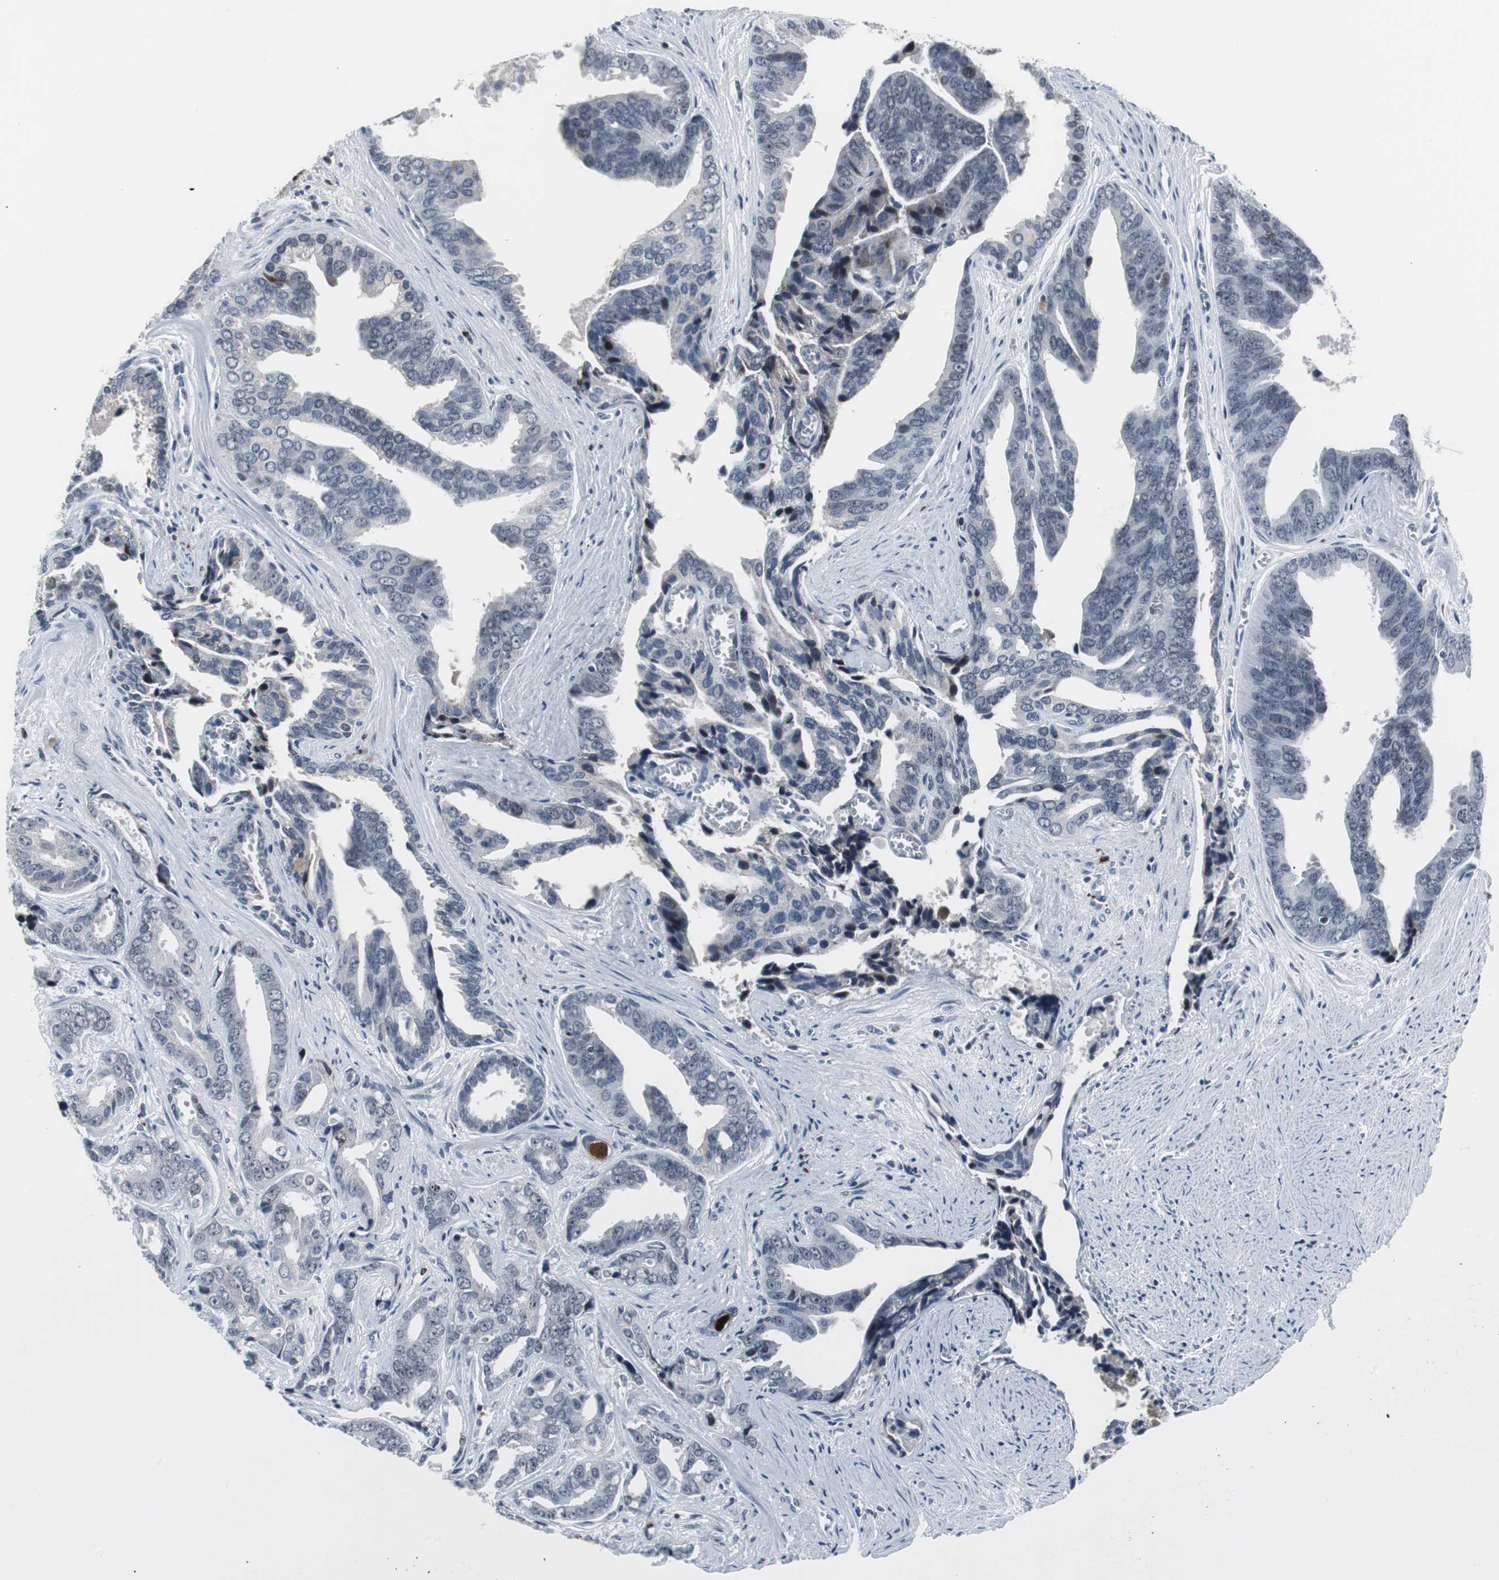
{"staining": {"intensity": "negative", "quantity": "none", "location": "none"}, "tissue": "prostate cancer", "cell_type": "Tumor cells", "image_type": "cancer", "snomed": [{"axis": "morphology", "description": "Adenocarcinoma, High grade"}, {"axis": "topography", "description": "Prostate"}], "caption": "There is no significant expression in tumor cells of prostate cancer (high-grade adenocarcinoma).", "gene": "DOK1", "patient": {"sex": "male", "age": 67}}